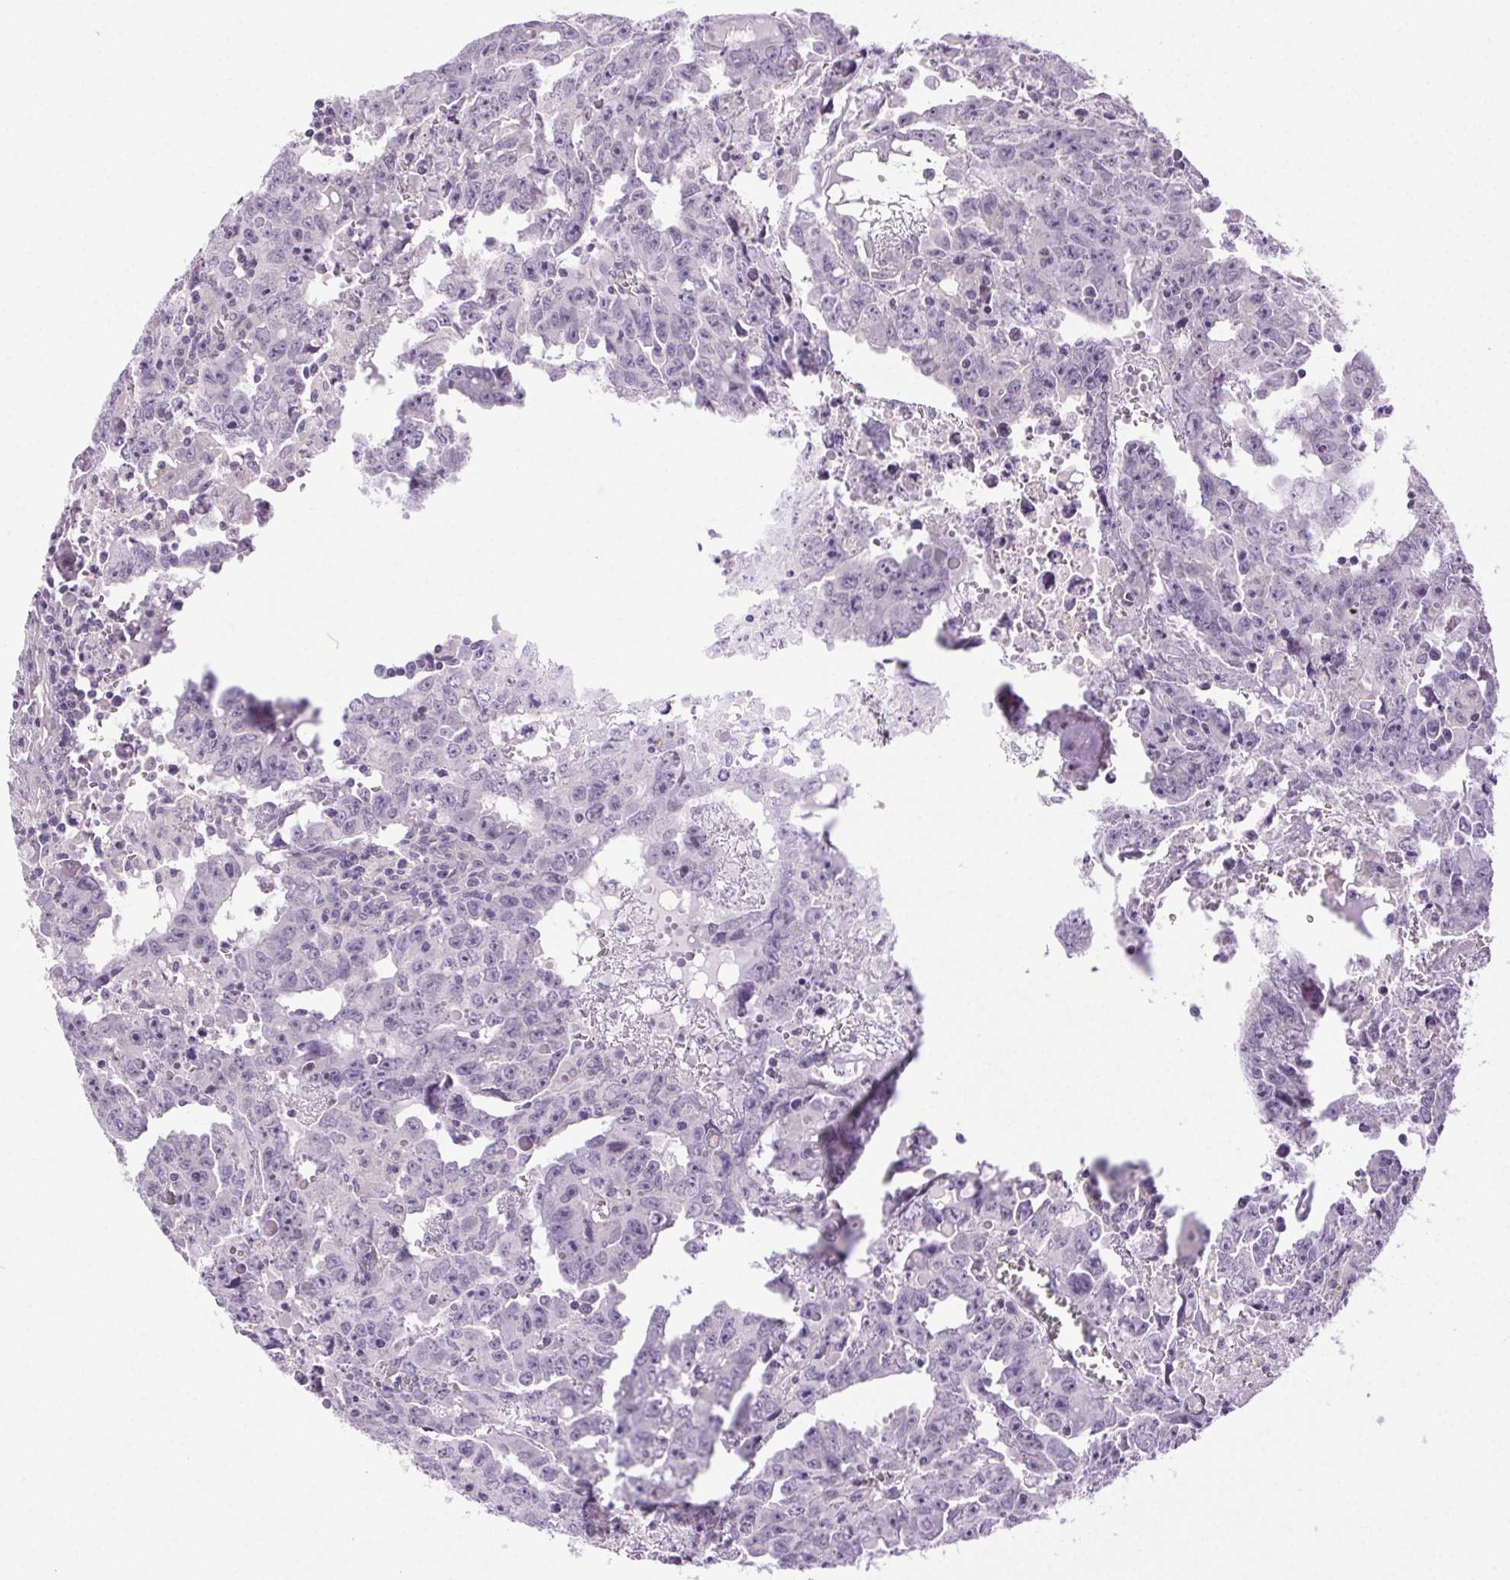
{"staining": {"intensity": "negative", "quantity": "none", "location": "none"}, "tissue": "testis cancer", "cell_type": "Tumor cells", "image_type": "cancer", "snomed": [{"axis": "morphology", "description": "Carcinoma, Embryonal, NOS"}, {"axis": "topography", "description": "Testis"}], "caption": "High magnification brightfield microscopy of testis cancer (embryonal carcinoma) stained with DAB (brown) and counterstained with hematoxylin (blue): tumor cells show no significant staining.", "gene": "SYT11", "patient": {"sex": "male", "age": 22}}